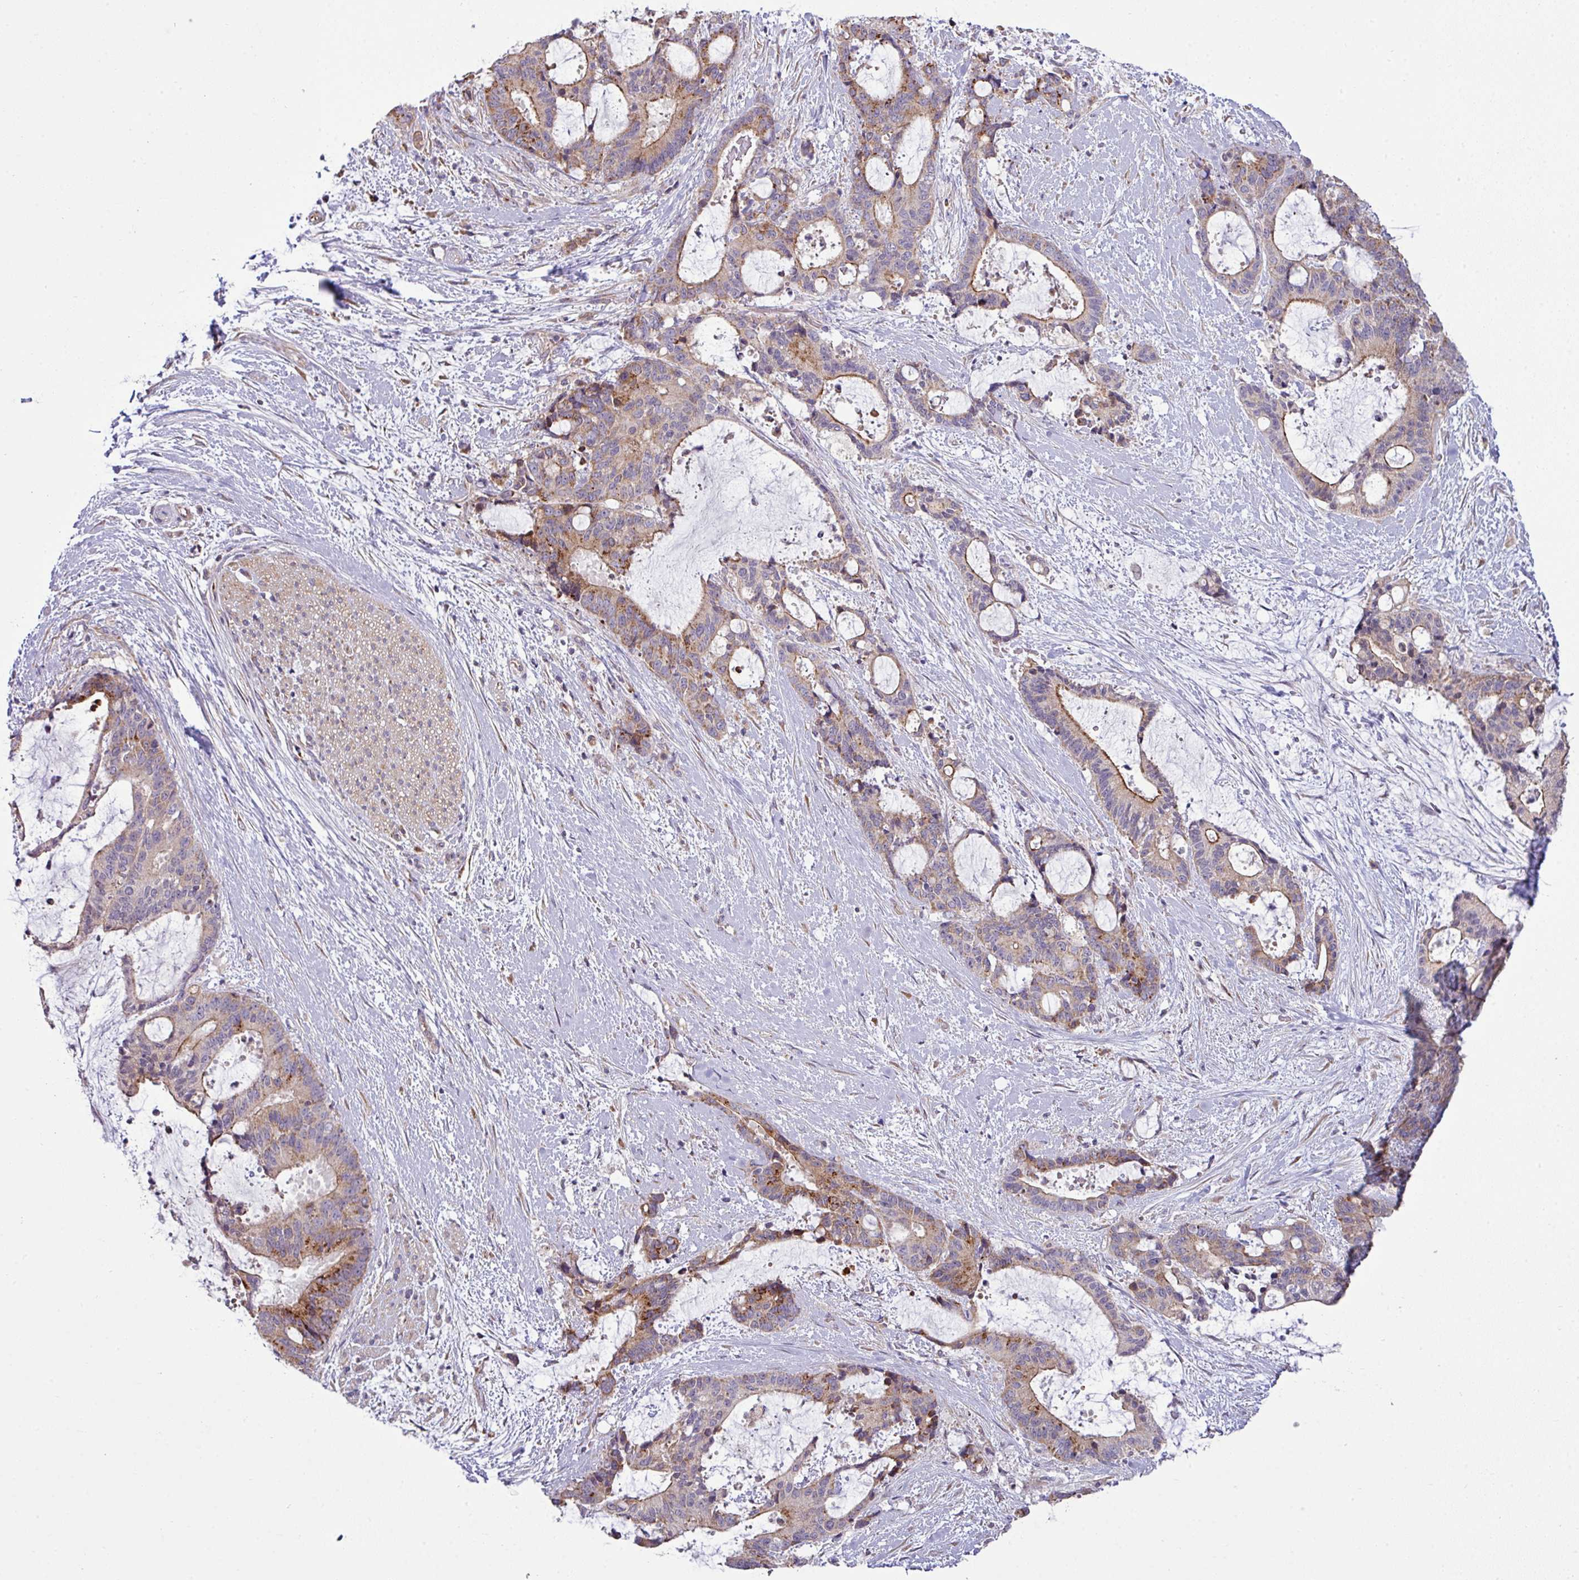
{"staining": {"intensity": "moderate", "quantity": "25%-75%", "location": "cytoplasmic/membranous"}, "tissue": "liver cancer", "cell_type": "Tumor cells", "image_type": "cancer", "snomed": [{"axis": "morphology", "description": "Normal tissue, NOS"}, {"axis": "morphology", "description": "Cholangiocarcinoma"}, {"axis": "topography", "description": "Liver"}, {"axis": "topography", "description": "Peripheral nerve tissue"}], "caption": "The image displays a brown stain indicating the presence of a protein in the cytoplasmic/membranous of tumor cells in liver cancer. The protein is stained brown, and the nuclei are stained in blue (DAB IHC with brightfield microscopy, high magnification).", "gene": "TIMMDC1", "patient": {"sex": "female", "age": 73}}